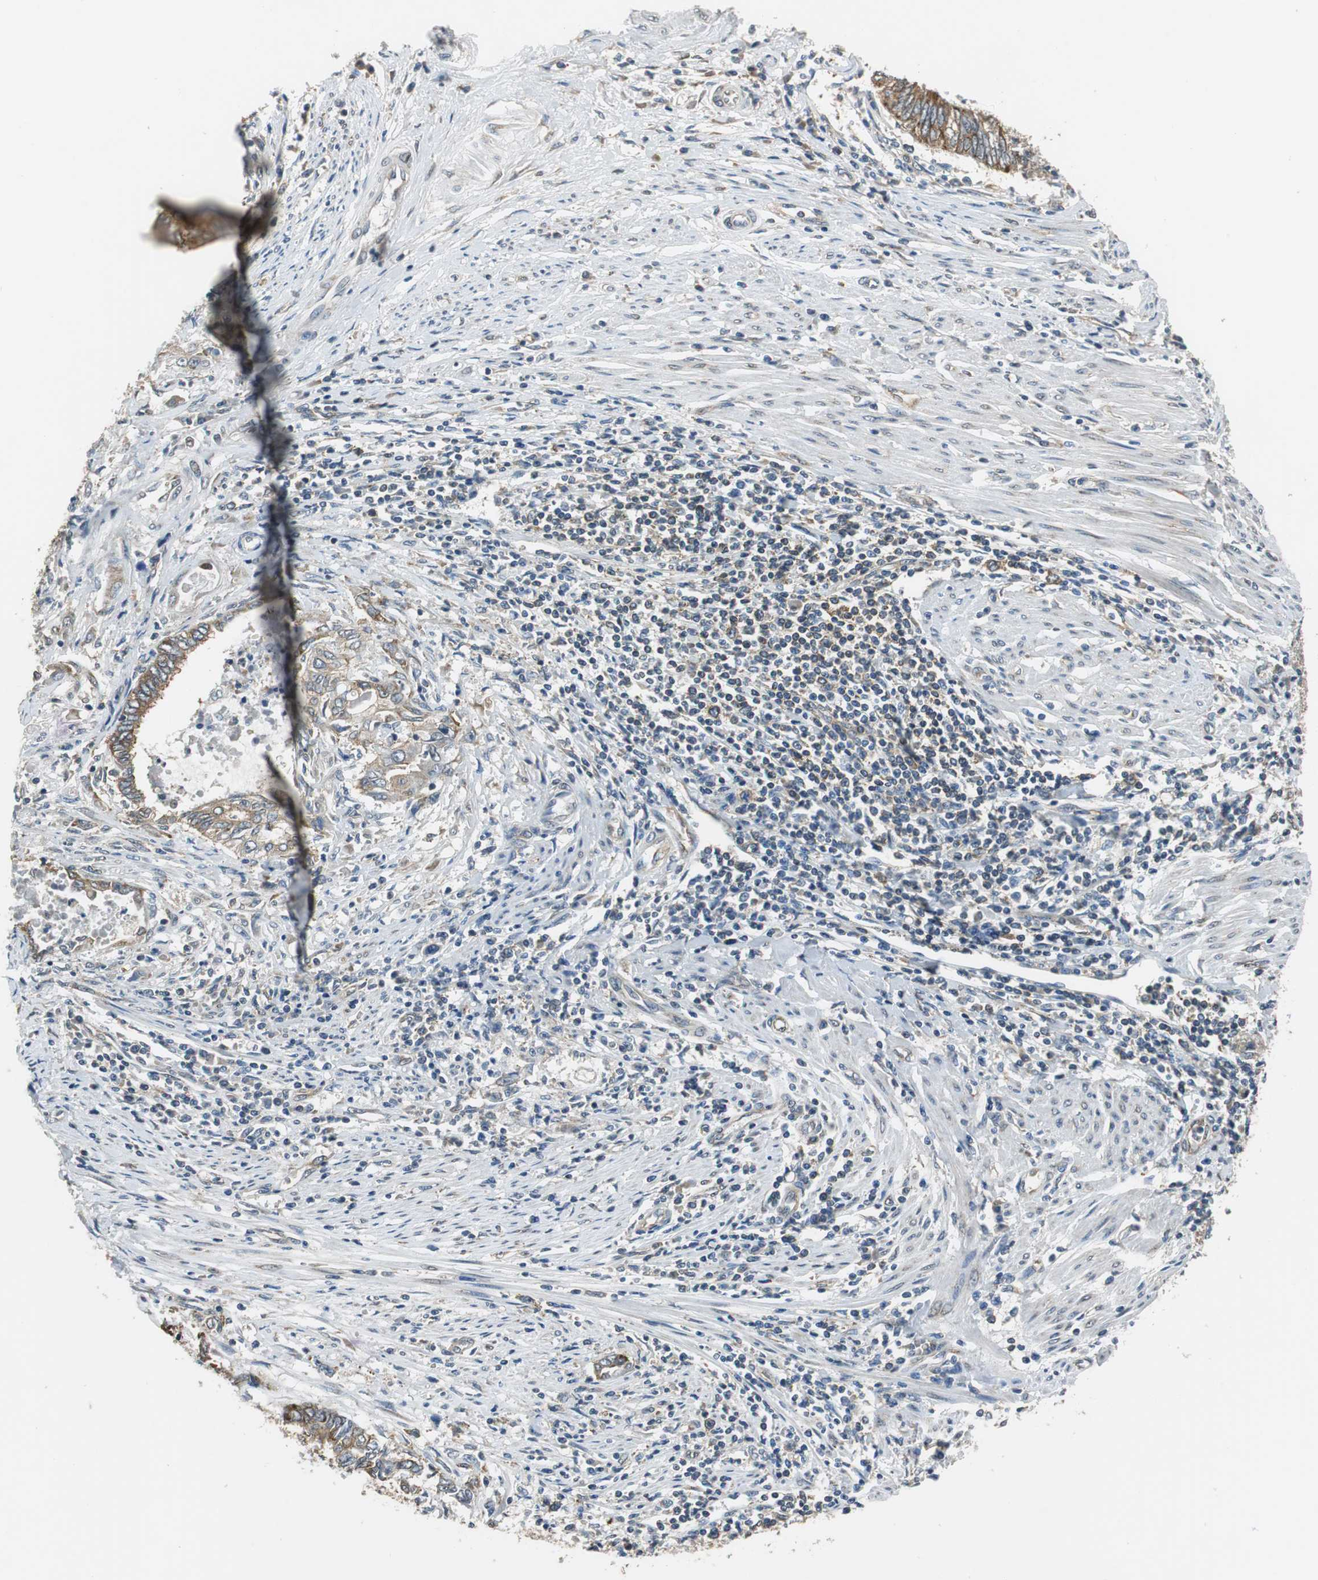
{"staining": {"intensity": "moderate", "quantity": ">75%", "location": "cytoplasmic/membranous"}, "tissue": "endometrial cancer", "cell_type": "Tumor cells", "image_type": "cancer", "snomed": [{"axis": "morphology", "description": "Adenocarcinoma, NOS"}, {"axis": "topography", "description": "Uterus"}, {"axis": "topography", "description": "Endometrium"}], "caption": "IHC image of human endometrial cancer (adenocarcinoma) stained for a protein (brown), which reveals medium levels of moderate cytoplasmic/membranous positivity in approximately >75% of tumor cells.", "gene": "CNOT3", "patient": {"sex": "female", "age": 70}}